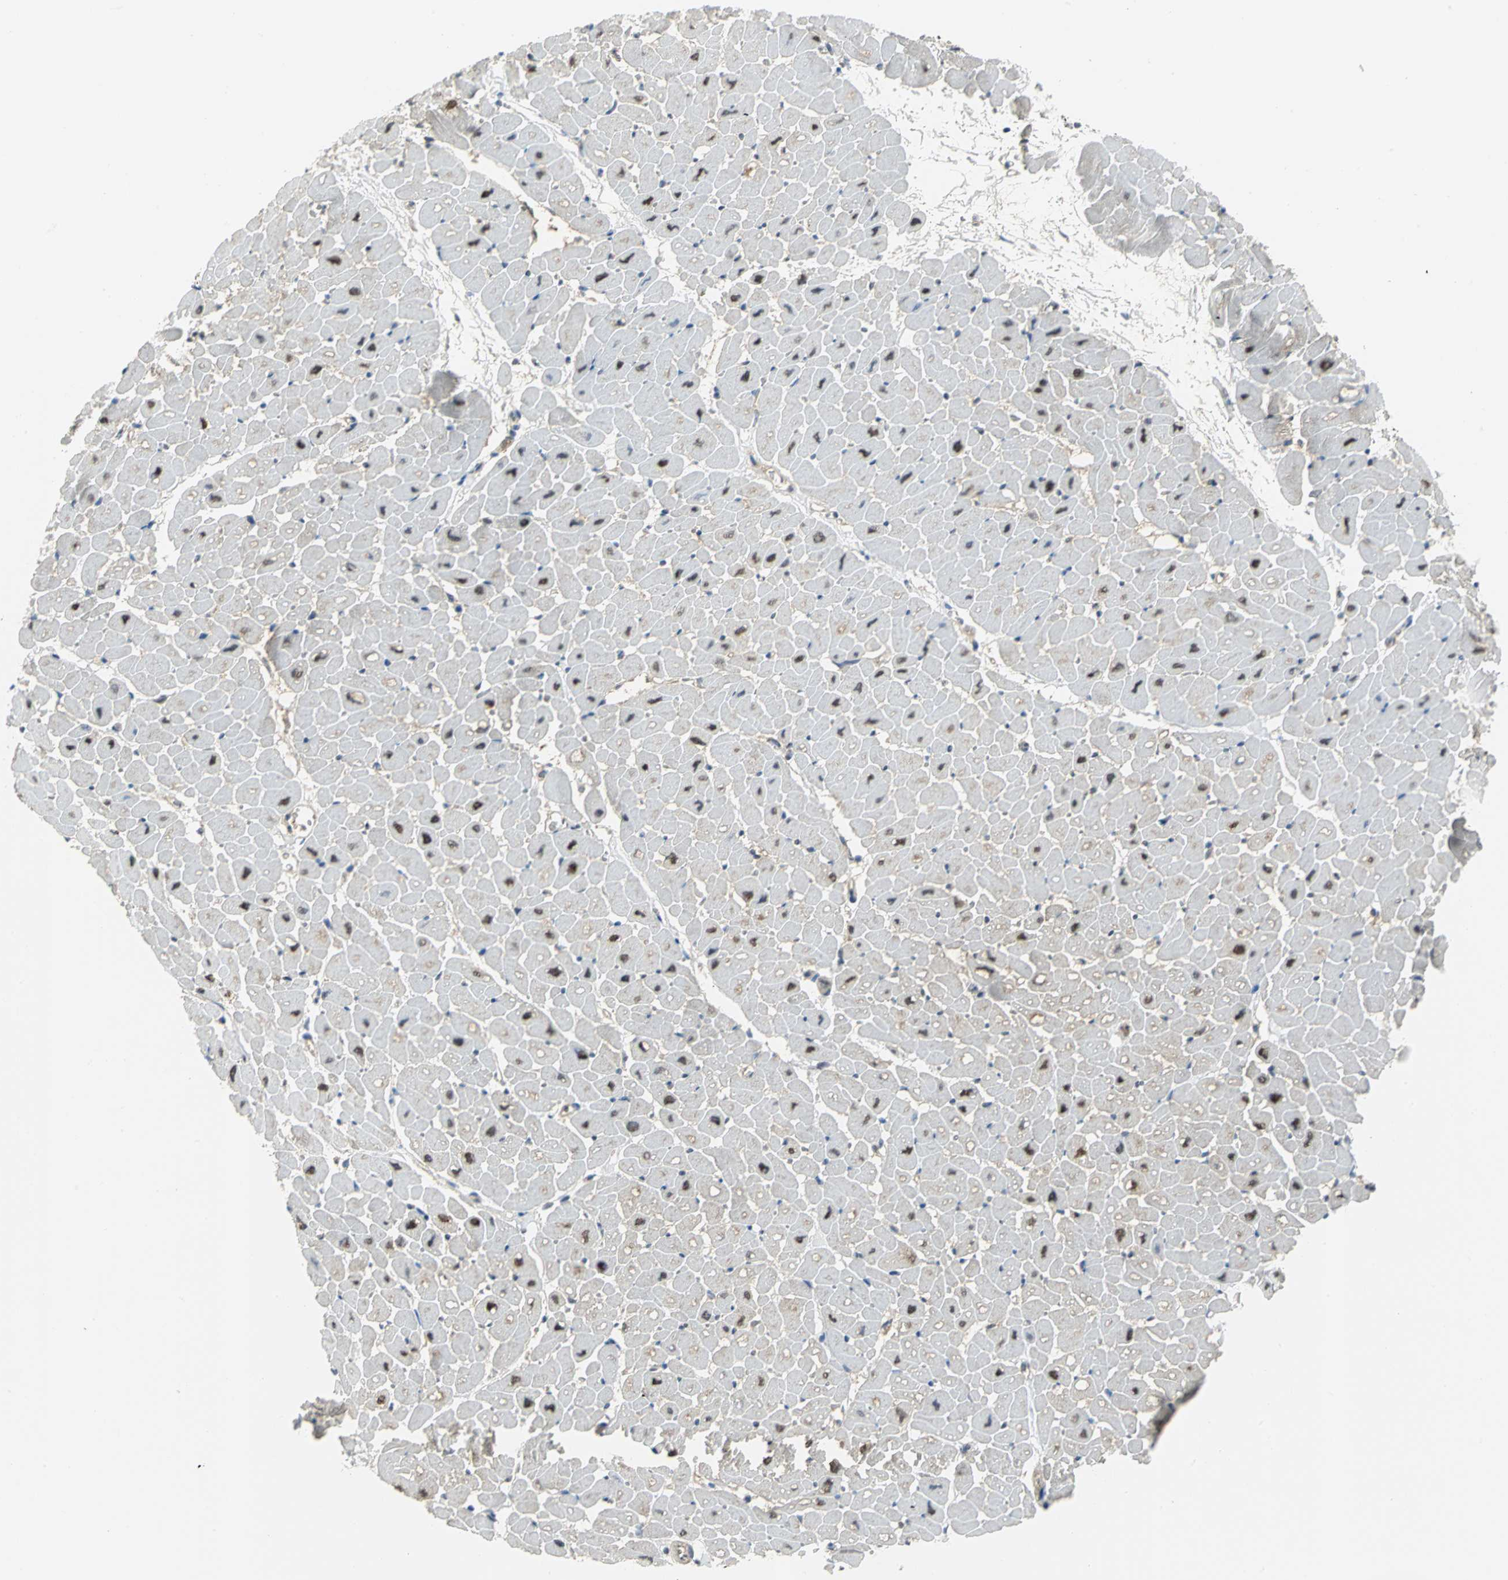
{"staining": {"intensity": "moderate", "quantity": "25%-75%", "location": "nuclear"}, "tissue": "heart muscle", "cell_type": "Cardiomyocytes", "image_type": "normal", "snomed": [{"axis": "morphology", "description": "Normal tissue, NOS"}, {"axis": "topography", "description": "Heart"}], "caption": "Immunohistochemical staining of normal heart muscle shows moderate nuclear protein staining in about 25%-75% of cardiomyocytes.", "gene": "PSMA4", "patient": {"sex": "male", "age": 45}}